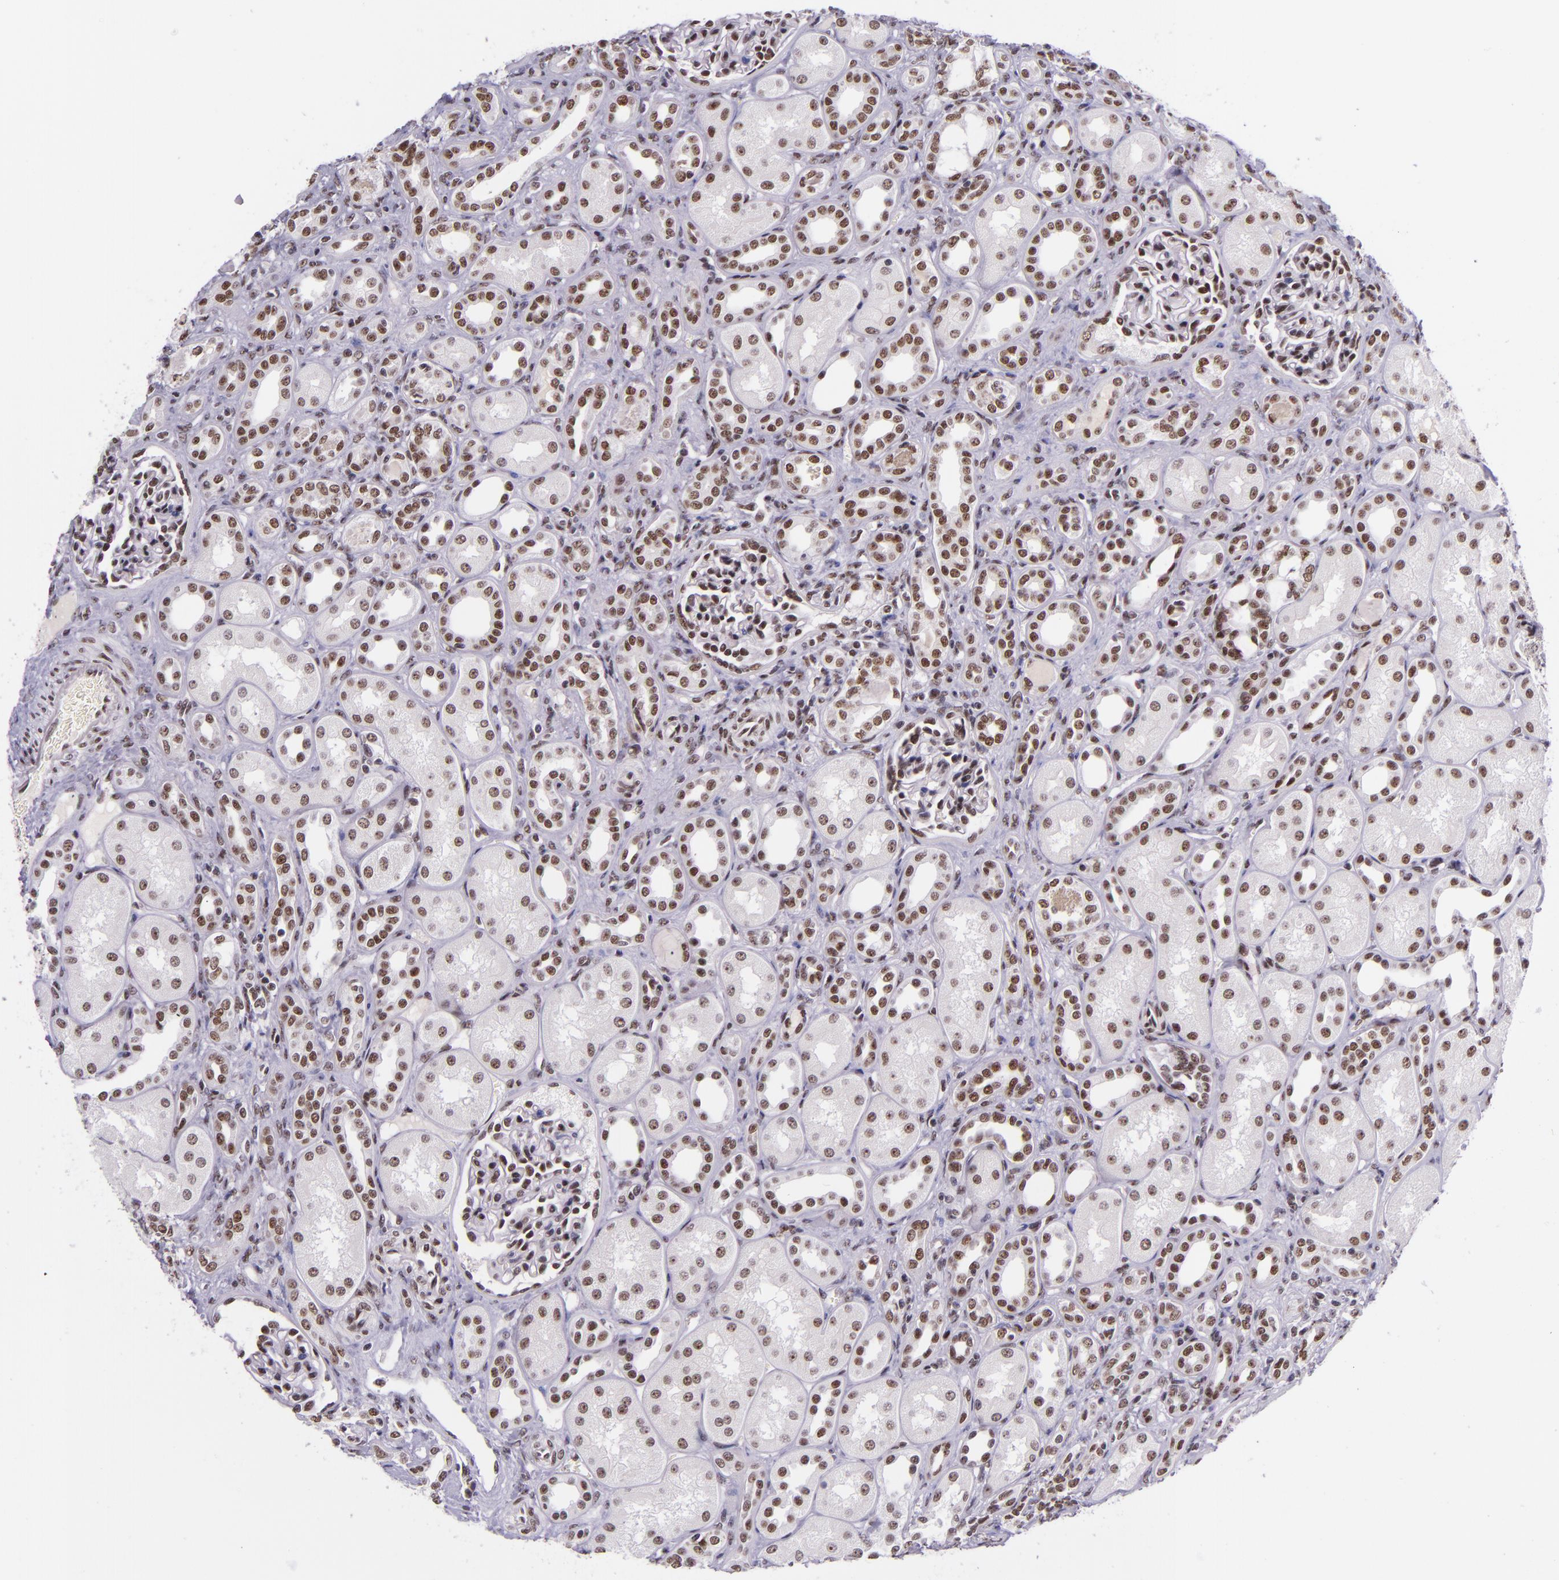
{"staining": {"intensity": "strong", "quantity": ">75%", "location": "nuclear"}, "tissue": "kidney", "cell_type": "Cells in glomeruli", "image_type": "normal", "snomed": [{"axis": "morphology", "description": "Normal tissue, NOS"}, {"axis": "topography", "description": "Kidney"}], "caption": "A histopathology image showing strong nuclear staining in approximately >75% of cells in glomeruli in normal kidney, as visualized by brown immunohistochemical staining.", "gene": "GPKOW", "patient": {"sex": "male", "age": 7}}